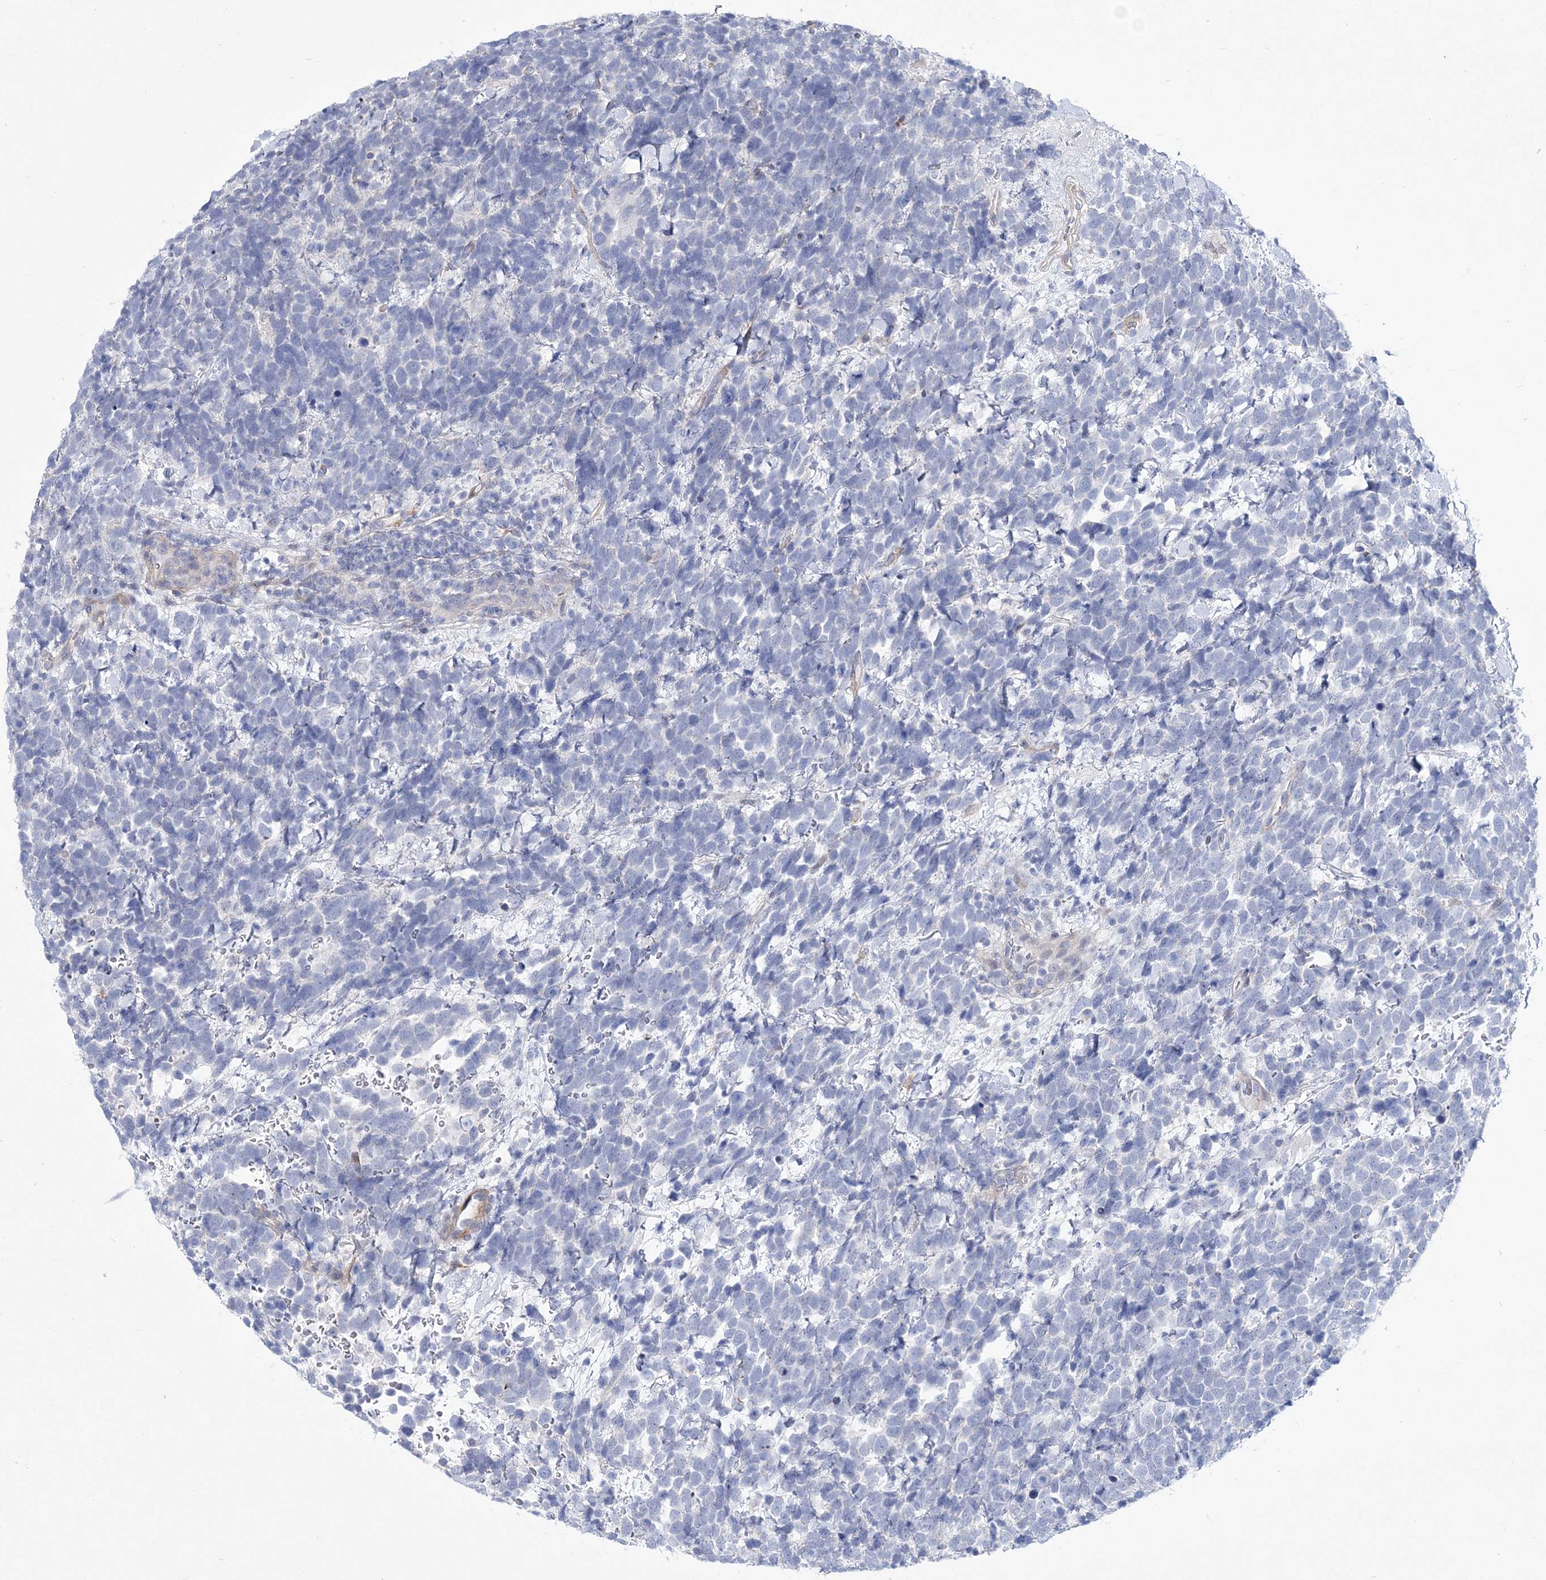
{"staining": {"intensity": "negative", "quantity": "none", "location": "none"}, "tissue": "urothelial cancer", "cell_type": "Tumor cells", "image_type": "cancer", "snomed": [{"axis": "morphology", "description": "Urothelial carcinoma, High grade"}, {"axis": "topography", "description": "Urinary bladder"}], "caption": "Human urothelial carcinoma (high-grade) stained for a protein using IHC exhibits no expression in tumor cells.", "gene": "ANO1", "patient": {"sex": "female", "age": 82}}